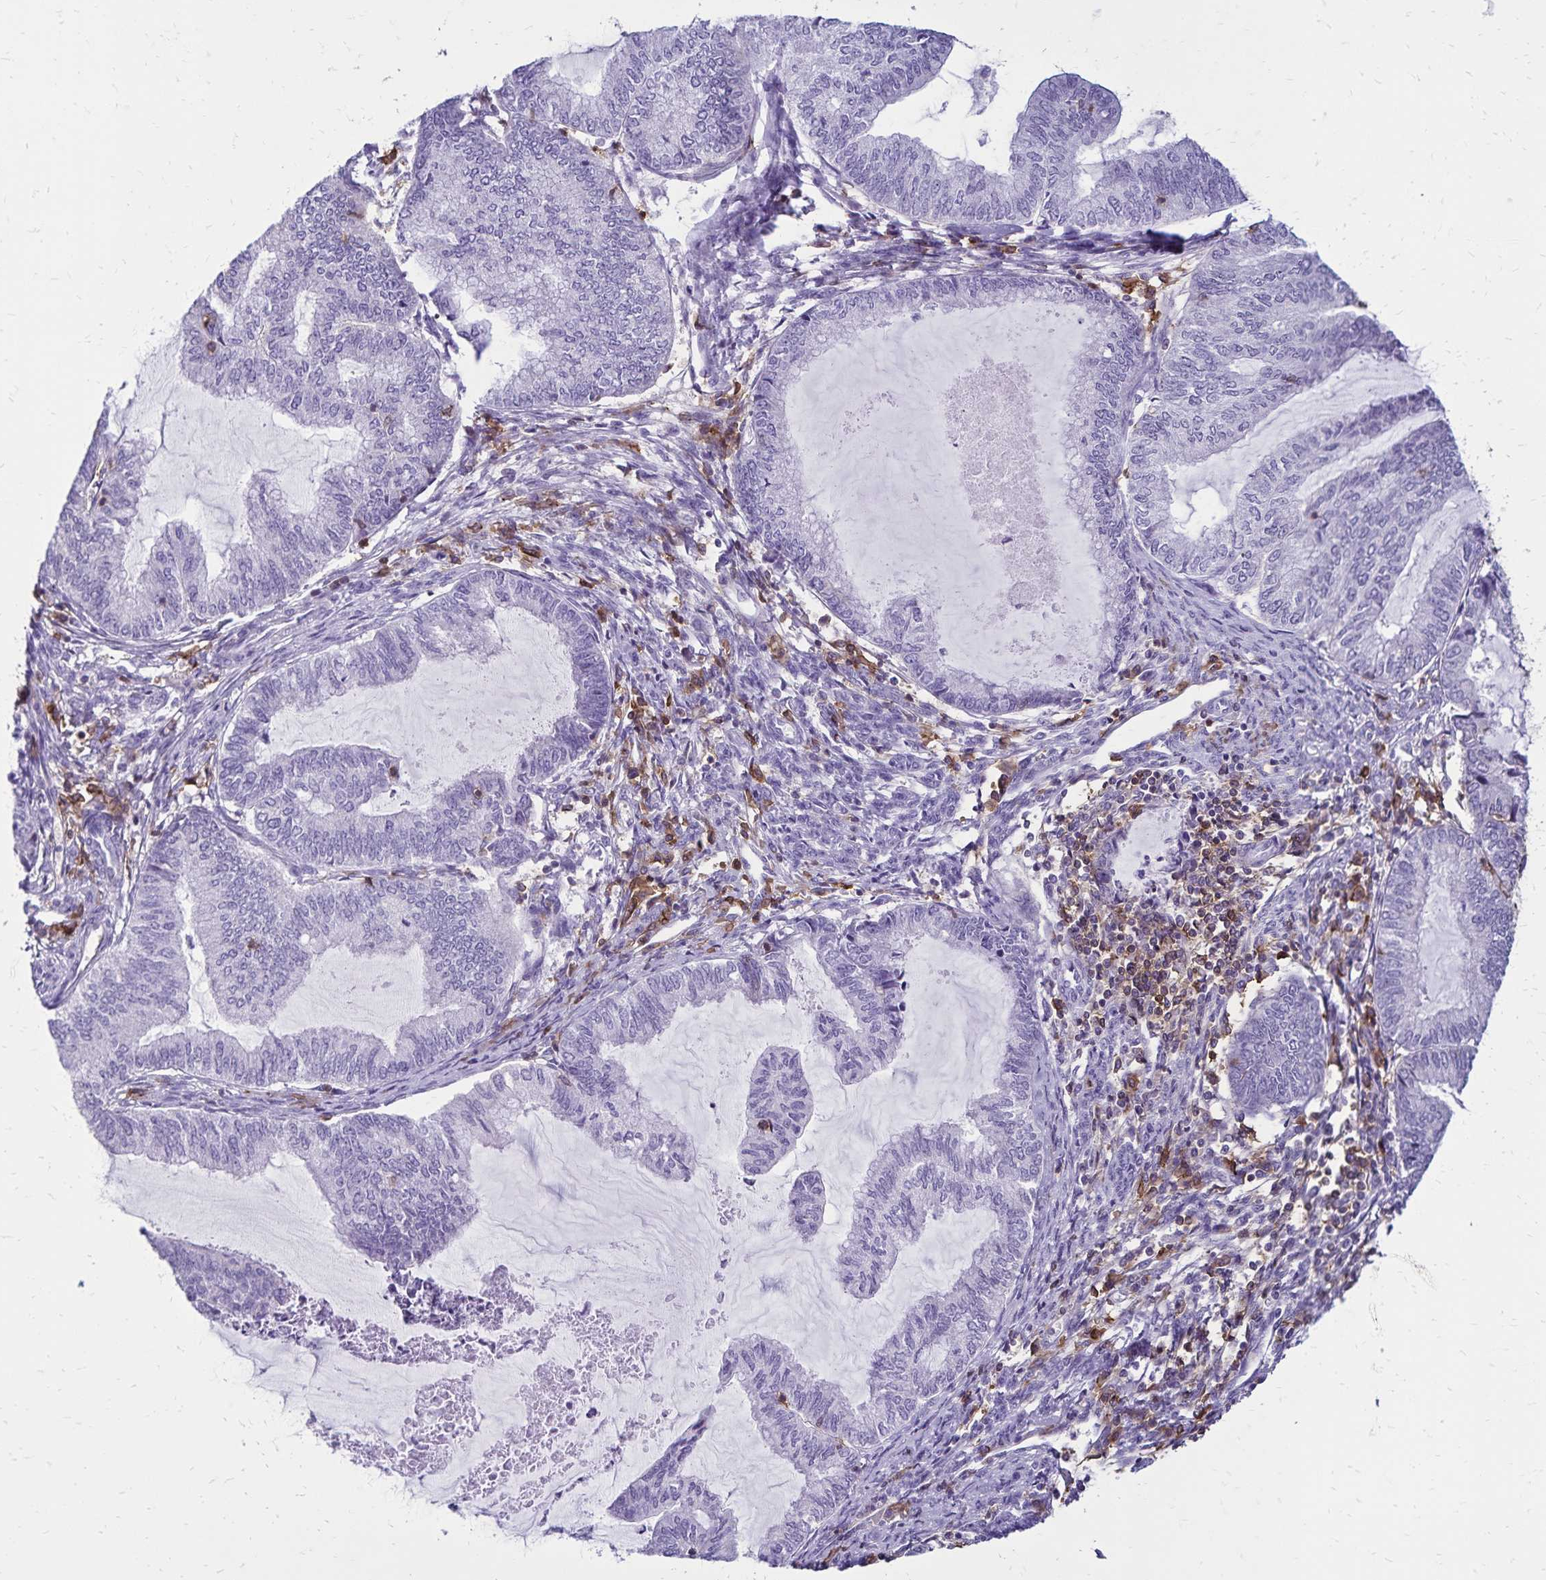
{"staining": {"intensity": "negative", "quantity": "none", "location": "none"}, "tissue": "endometrial cancer", "cell_type": "Tumor cells", "image_type": "cancer", "snomed": [{"axis": "morphology", "description": "Adenocarcinoma, NOS"}, {"axis": "topography", "description": "Endometrium"}], "caption": "Immunohistochemical staining of human adenocarcinoma (endometrial) reveals no significant positivity in tumor cells.", "gene": "CD27", "patient": {"sex": "female", "age": 79}}